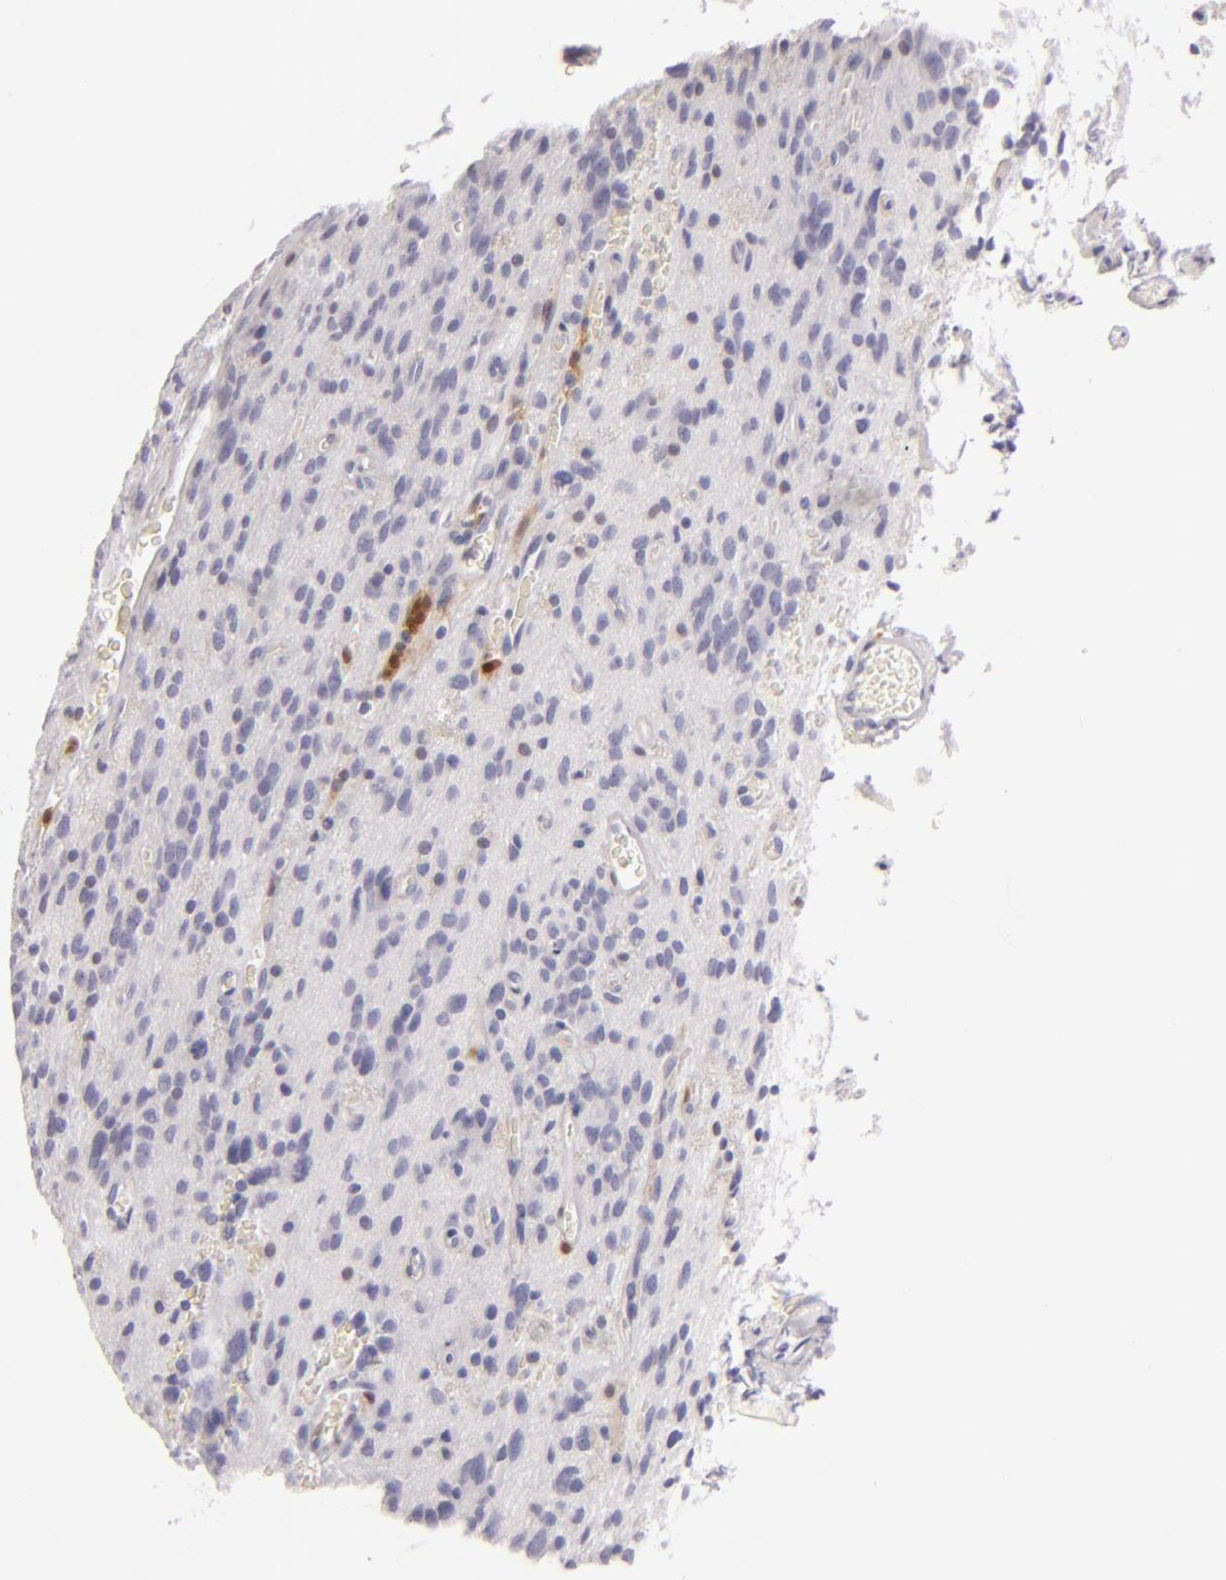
{"staining": {"intensity": "negative", "quantity": "none", "location": "none"}, "tissue": "glioma", "cell_type": "Tumor cells", "image_type": "cancer", "snomed": [{"axis": "morphology", "description": "Glioma, malignant, Low grade"}, {"axis": "topography", "description": "Brain"}], "caption": "An image of human glioma is negative for staining in tumor cells.", "gene": "F13A1", "patient": {"sex": "female", "age": 15}}